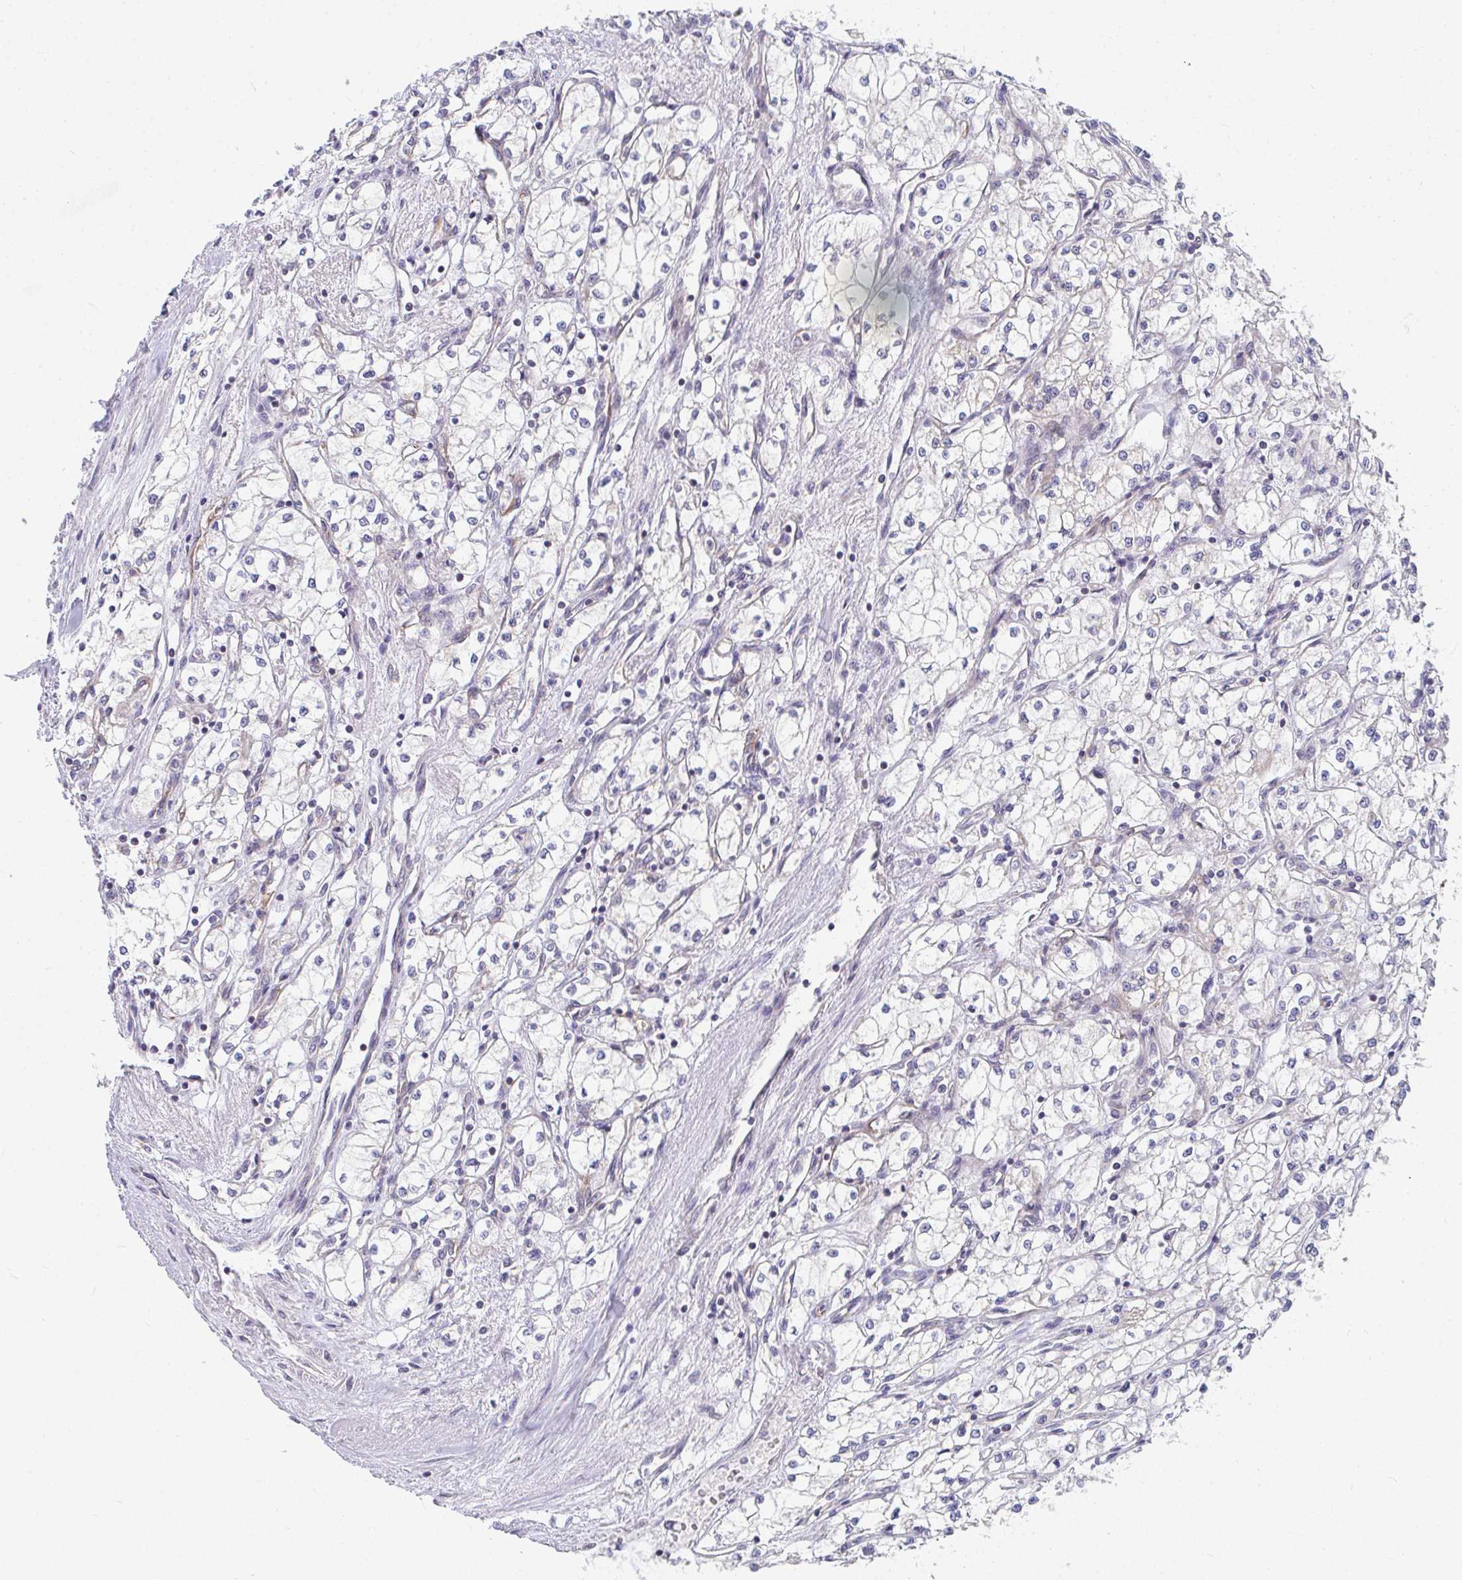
{"staining": {"intensity": "negative", "quantity": "none", "location": "none"}, "tissue": "renal cancer", "cell_type": "Tumor cells", "image_type": "cancer", "snomed": [{"axis": "morphology", "description": "Adenocarcinoma, NOS"}, {"axis": "topography", "description": "Kidney"}], "caption": "Tumor cells are negative for protein expression in human renal adenocarcinoma.", "gene": "EIF1AD", "patient": {"sex": "male", "age": 59}}